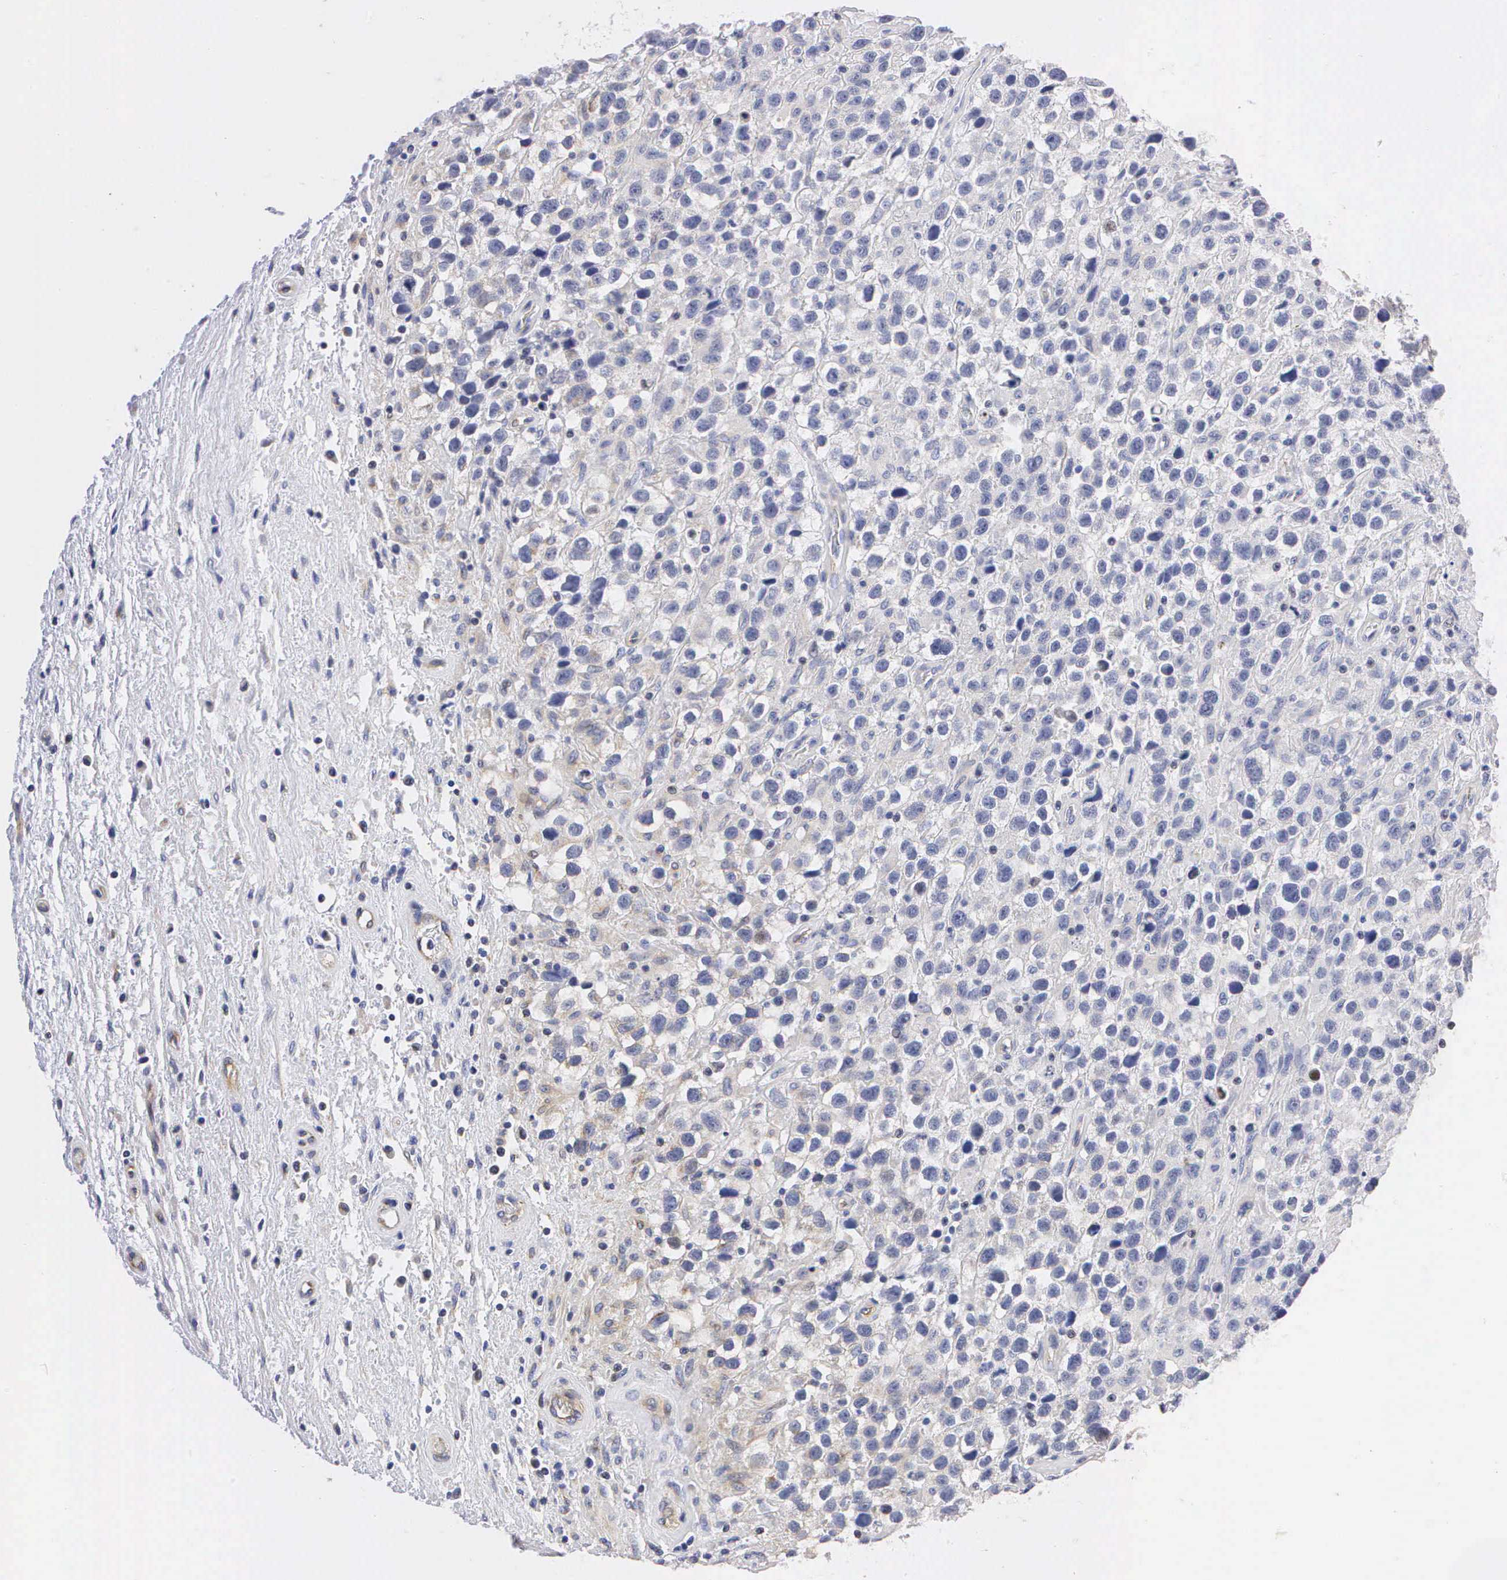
{"staining": {"intensity": "negative", "quantity": "none", "location": "none"}, "tissue": "testis cancer", "cell_type": "Tumor cells", "image_type": "cancer", "snomed": [{"axis": "morphology", "description": "Seminoma, NOS"}, {"axis": "topography", "description": "Testis"}], "caption": "Testis seminoma stained for a protein using immunohistochemistry demonstrates no expression tumor cells.", "gene": "PGR", "patient": {"sex": "male", "age": 43}}